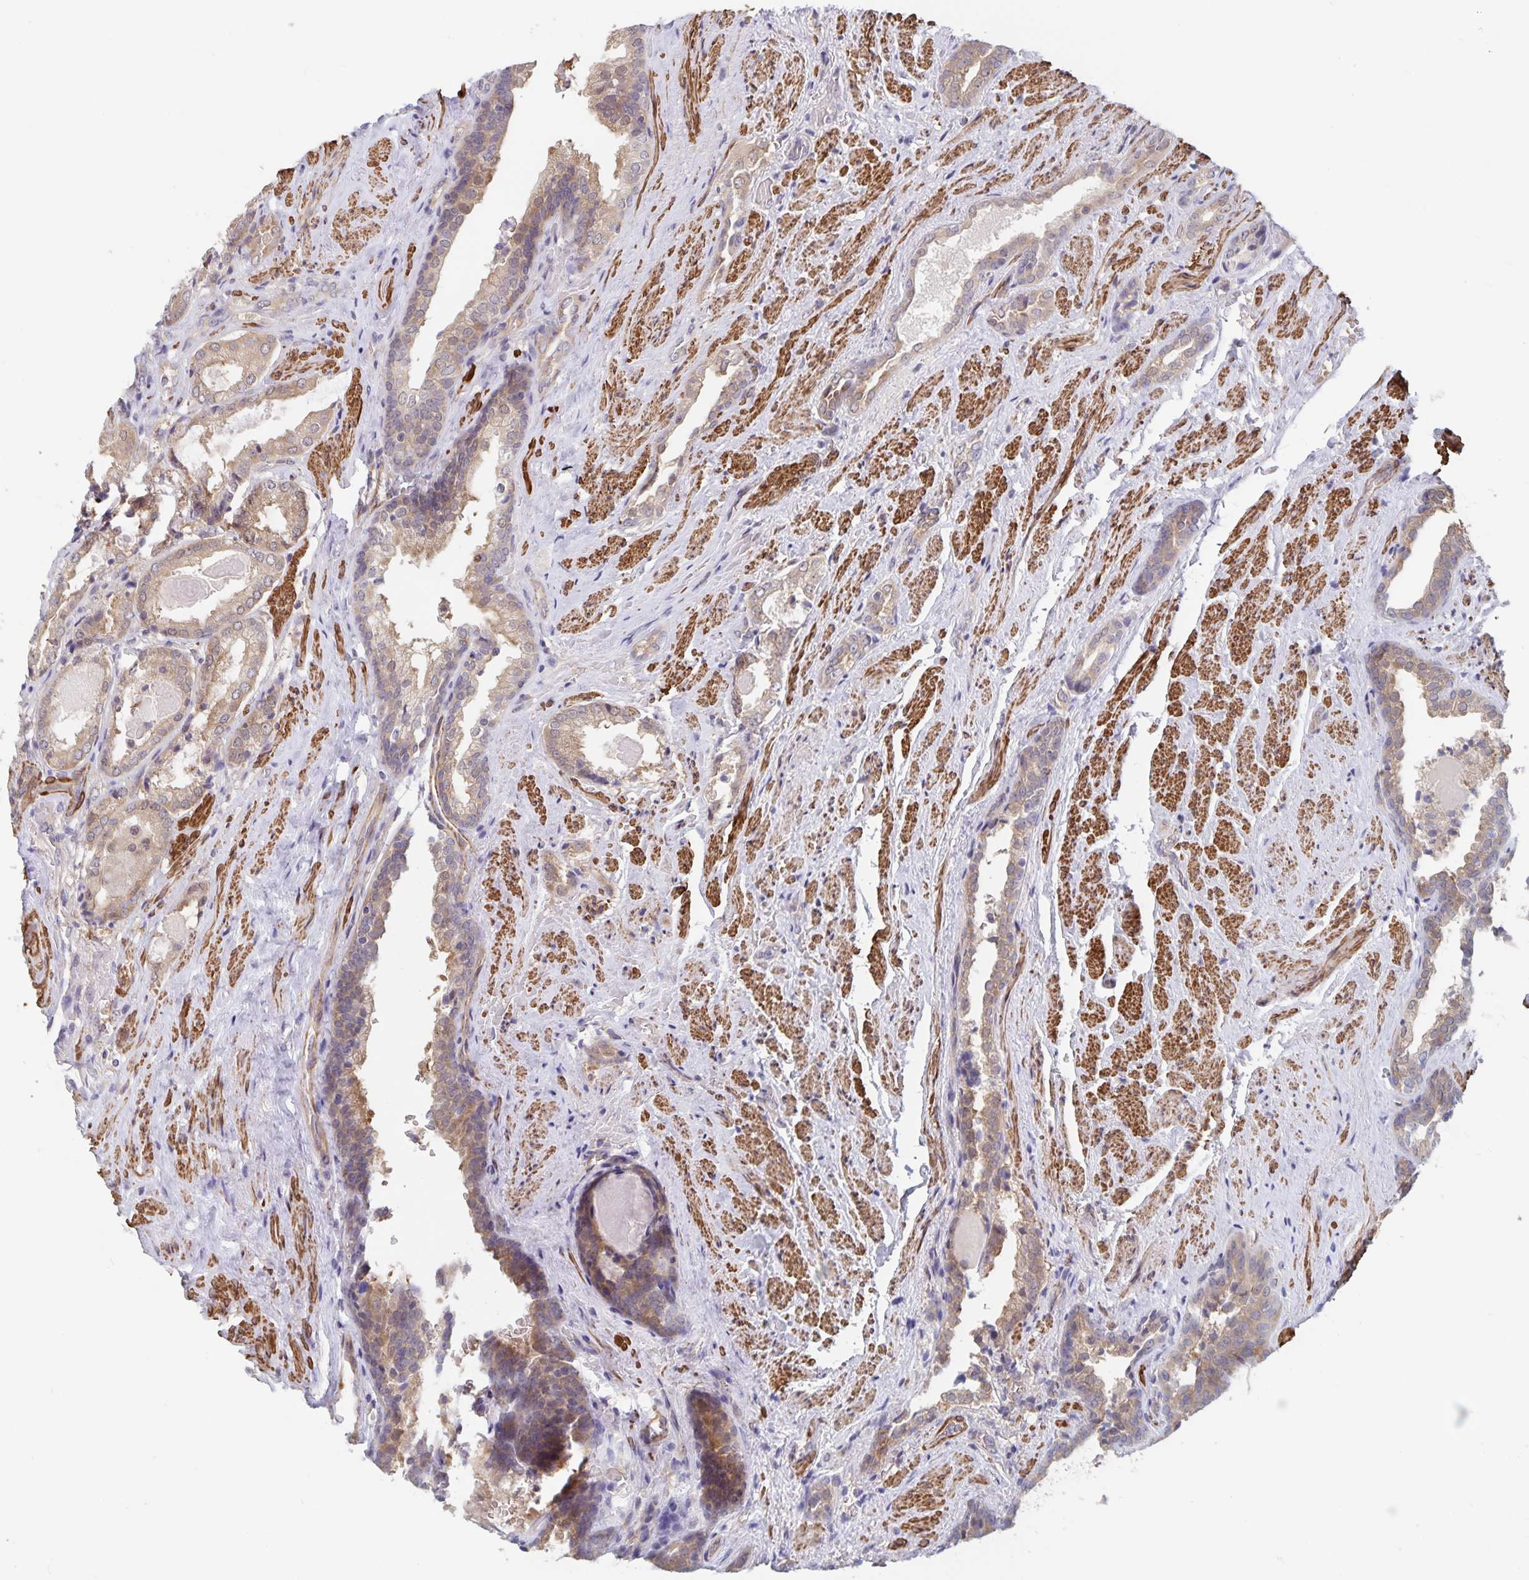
{"staining": {"intensity": "weak", "quantity": ">75%", "location": "cytoplasmic/membranous,nuclear"}, "tissue": "prostate cancer", "cell_type": "Tumor cells", "image_type": "cancer", "snomed": [{"axis": "morphology", "description": "Adenocarcinoma, High grade"}, {"axis": "topography", "description": "Prostate"}], "caption": "Immunohistochemistry image of adenocarcinoma (high-grade) (prostate) stained for a protein (brown), which demonstrates low levels of weak cytoplasmic/membranous and nuclear staining in approximately >75% of tumor cells.", "gene": "BAG6", "patient": {"sex": "male", "age": 65}}